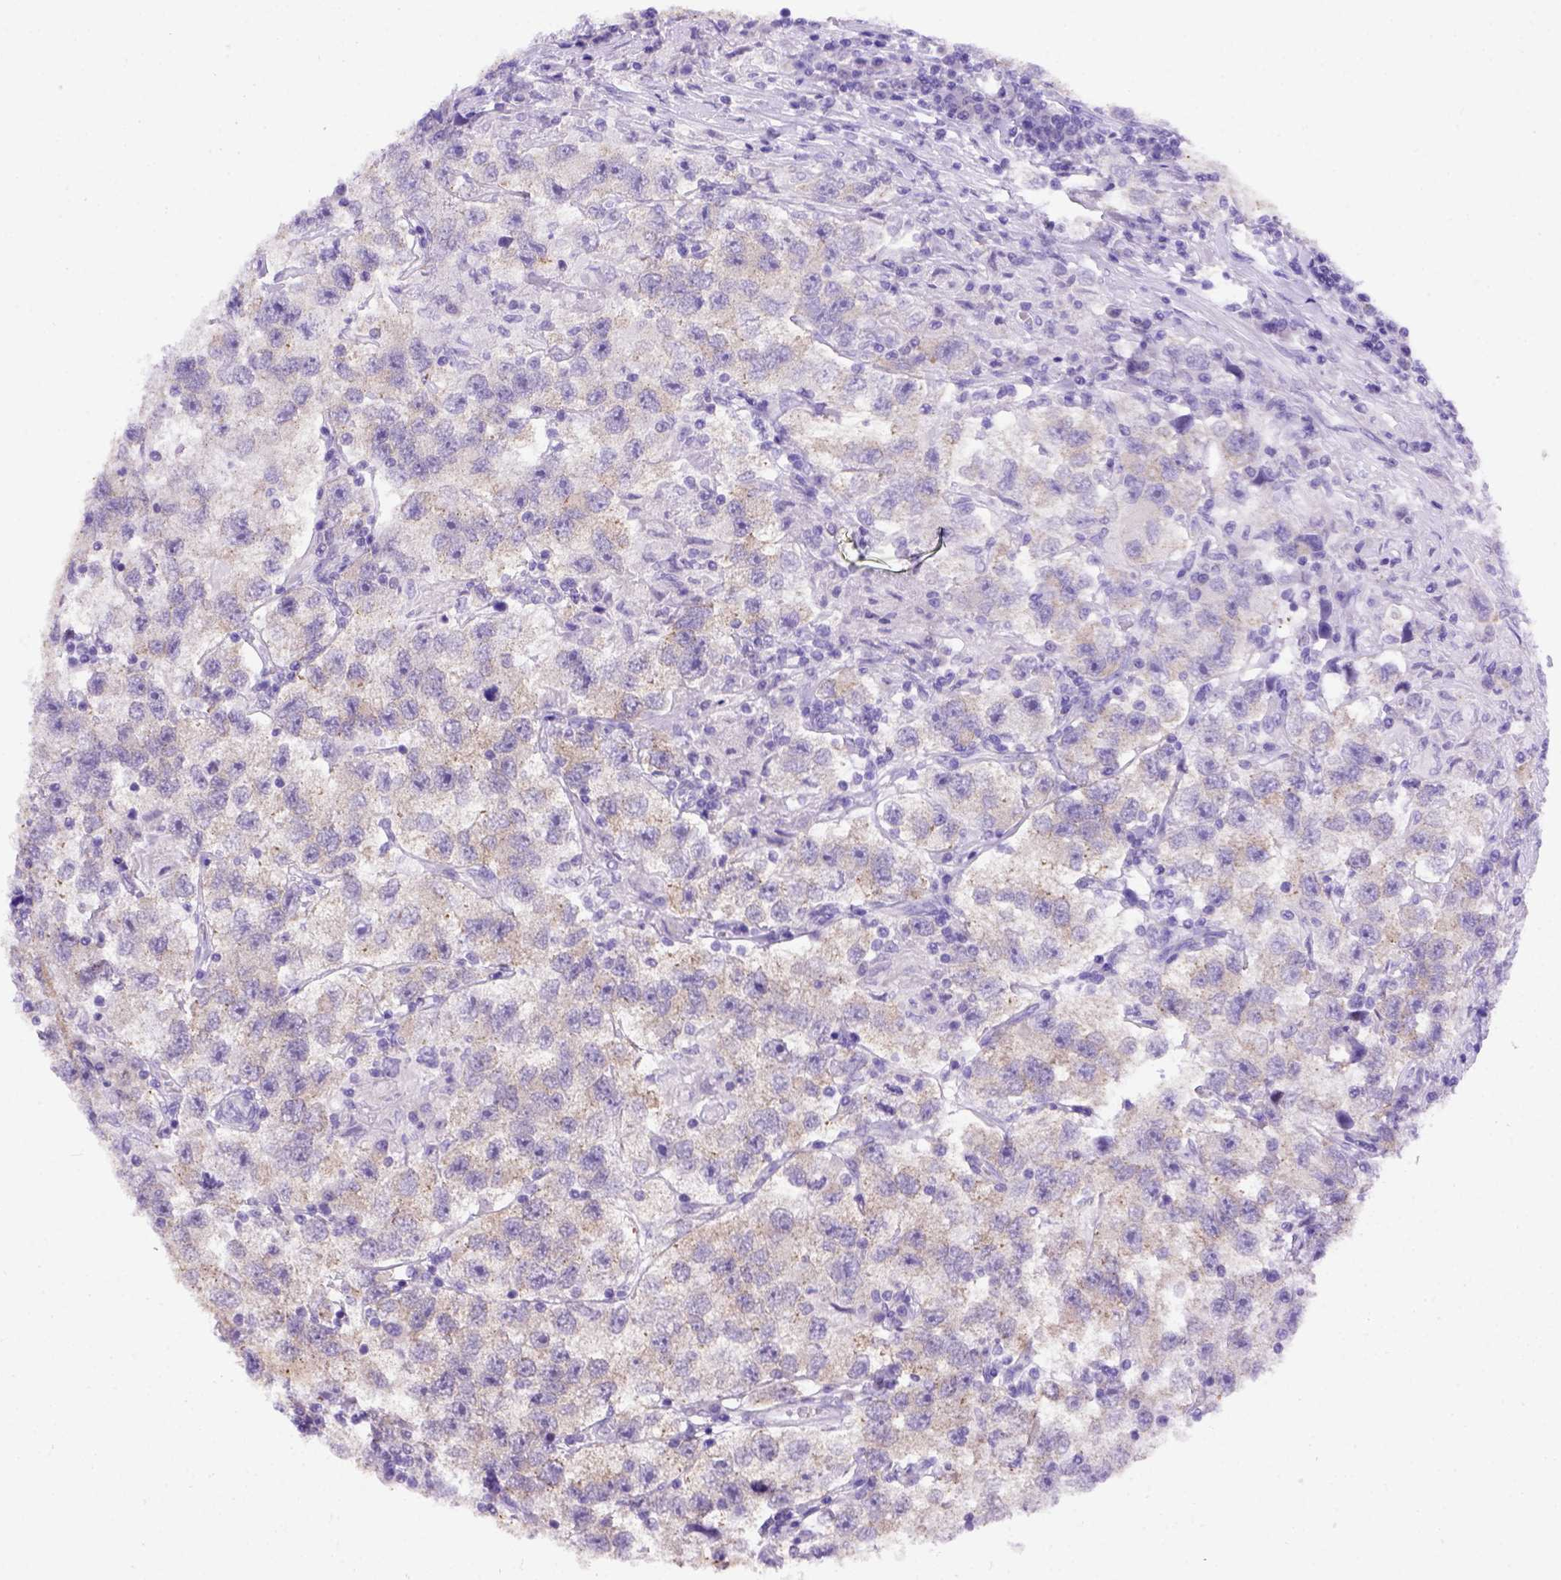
{"staining": {"intensity": "moderate", "quantity": ">75%", "location": "cytoplasmic/membranous"}, "tissue": "testis cancer", "cell_type": "Tumor cells", "image_type": "cancer", "snomed": [{"axis": "morphology", "description": "Seminoma, NOS"}, {"axis": "topography", "description": "Testis"}], "caption": "An image showing moderate cytoplasmic/membranous positivity in approximately >75% of tumor cells in testis cancer, as visualized by brown immunohistochemical staining.", "gene": "FOXI1", "patient": {"sex": "male", "age": 26}}